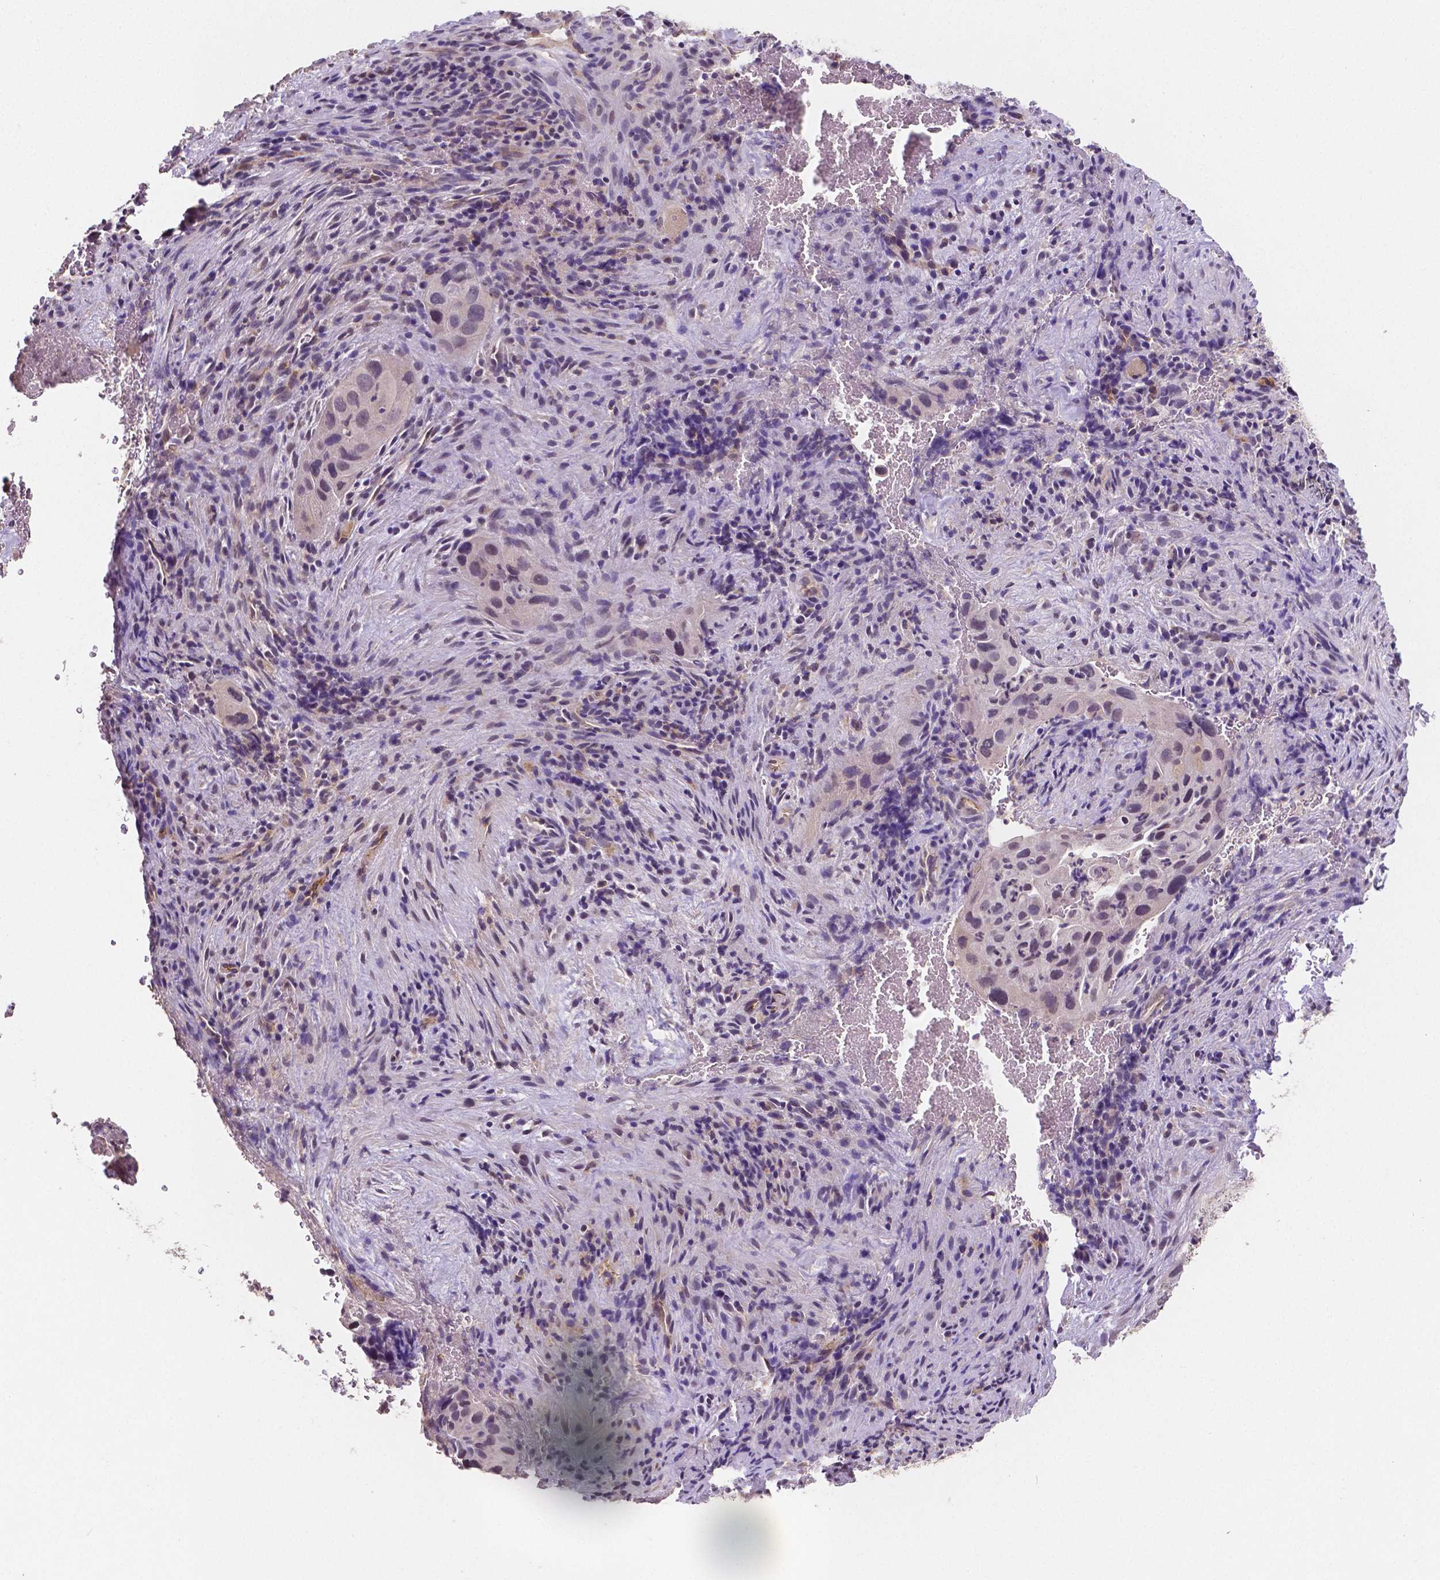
{"staining": {"intensity": "weak", "quantity": "<25%", "location": "nuclear"}, "tissue": "cervical cancer", "cell_type": "Tumor cells", "image_type": "cancer", "snomed": [{"axis": "morphology", "description": "Squamous cell carcinoma, NOS"}, {"axis": "topography", "description": "Cervix"}], "caption": "This is an immunohistochemistry (IHC) histopathology image of cervical squamous cell carcinoma. There is no staining in tumor cells.", "gene": "ELAVL2", "patient": {"sex": "female", "age": 38}}